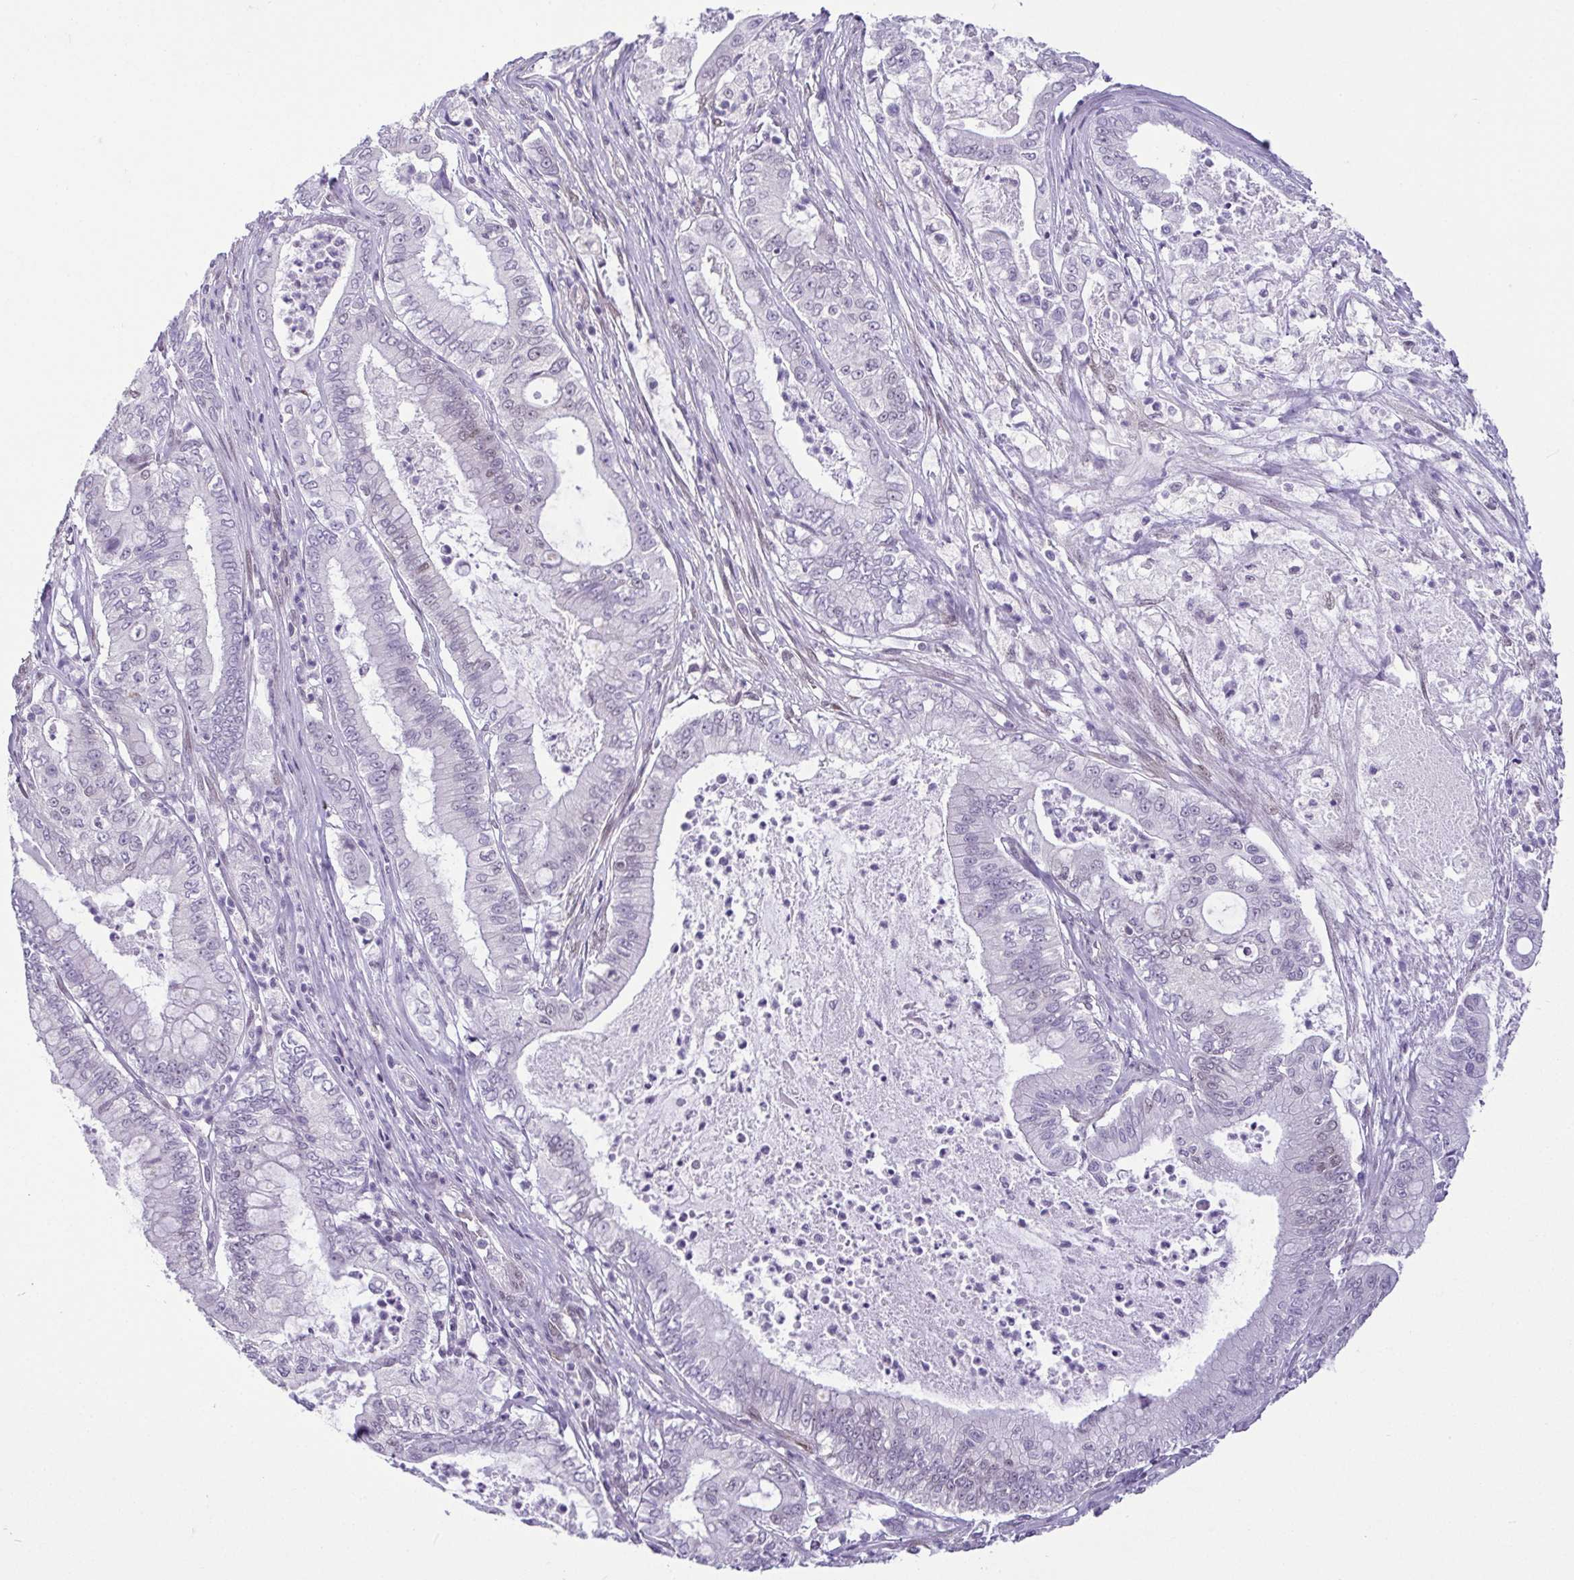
{"staining": {"intensity": "negative", "quantity": "none", "location": "none"}, "tissue": "pancreatic cancer", "cell_type": "Tumor cells", "image_type": "cancer", "snomed": [{"axis": "morphology", "description": "Adenocarcinoma, NOS"}, {"axis": "topography", "description": "Pancreas"}], "caption": "Pancreatic cancer (adenocarcinoma) stained for a protein using immunohistochemistry (IHC) demonstrates no staining tumor cells.", "gene": "RBM3", "patient": {"sex": "male", "age": 71}}